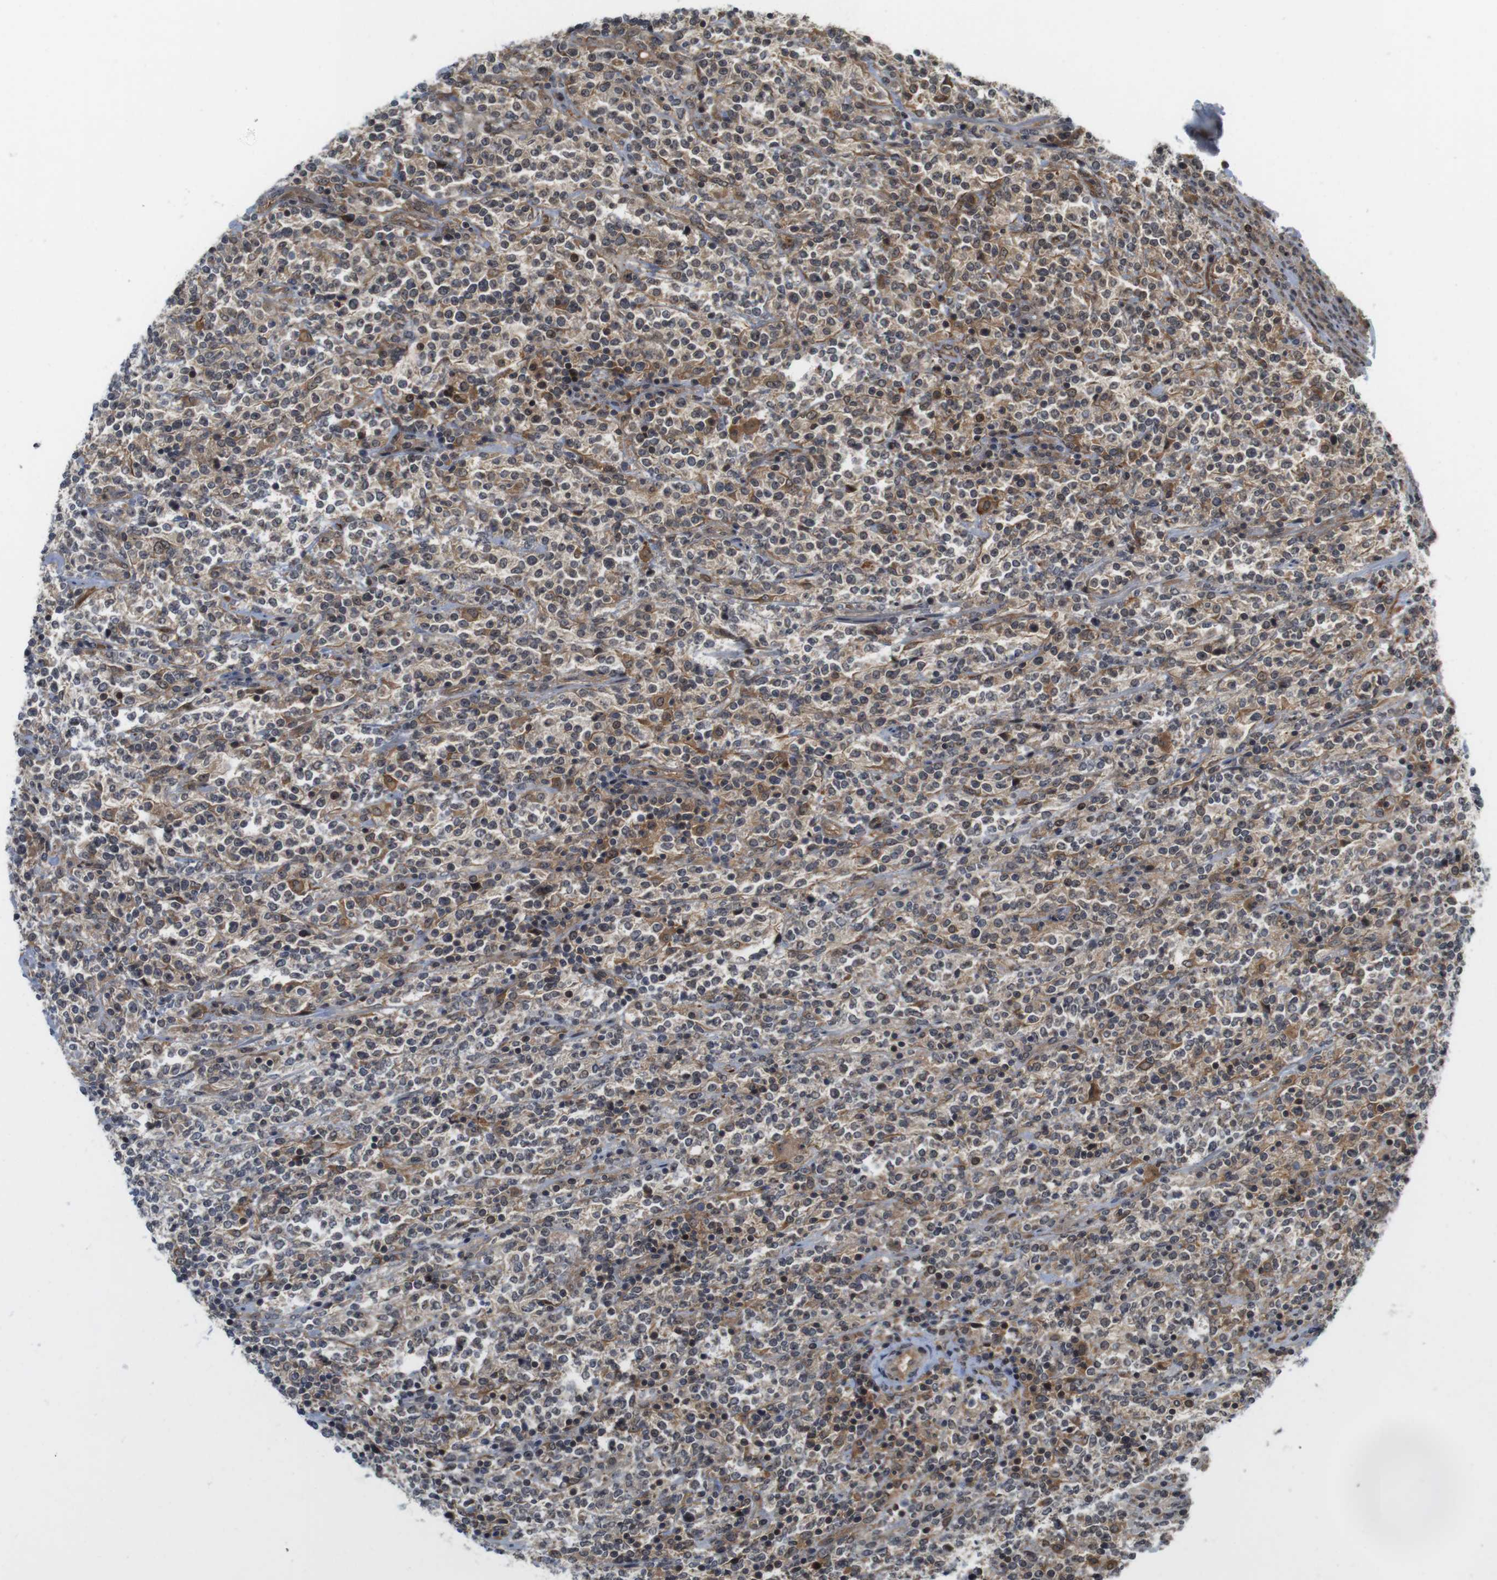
{"staining": {"intensity": "moderate", "quantity": "<25%", "location": "cytoplasmic/membranous,nuclear"}, "tissue": "lymphoma", "cell_type": "Tumor cells", "image_type": "cancer", "snomed": [{"axis": "morphology", "description": "Malignant lymphoma, non-Hodgkin's type, High grade"}, {"axis": "topography", "description": "Soft tissue"}], "caption": "Protein staining of lymphoma tissue exhibits moderate cytoplasmic/membranous and nuclear expression in about <25% of tumor cells. Ihc stains the protein of interest in brown and the nuclei are stained blue.", "gene": "CC2D1A", "patient": {"sex": "male", "age": 18}}